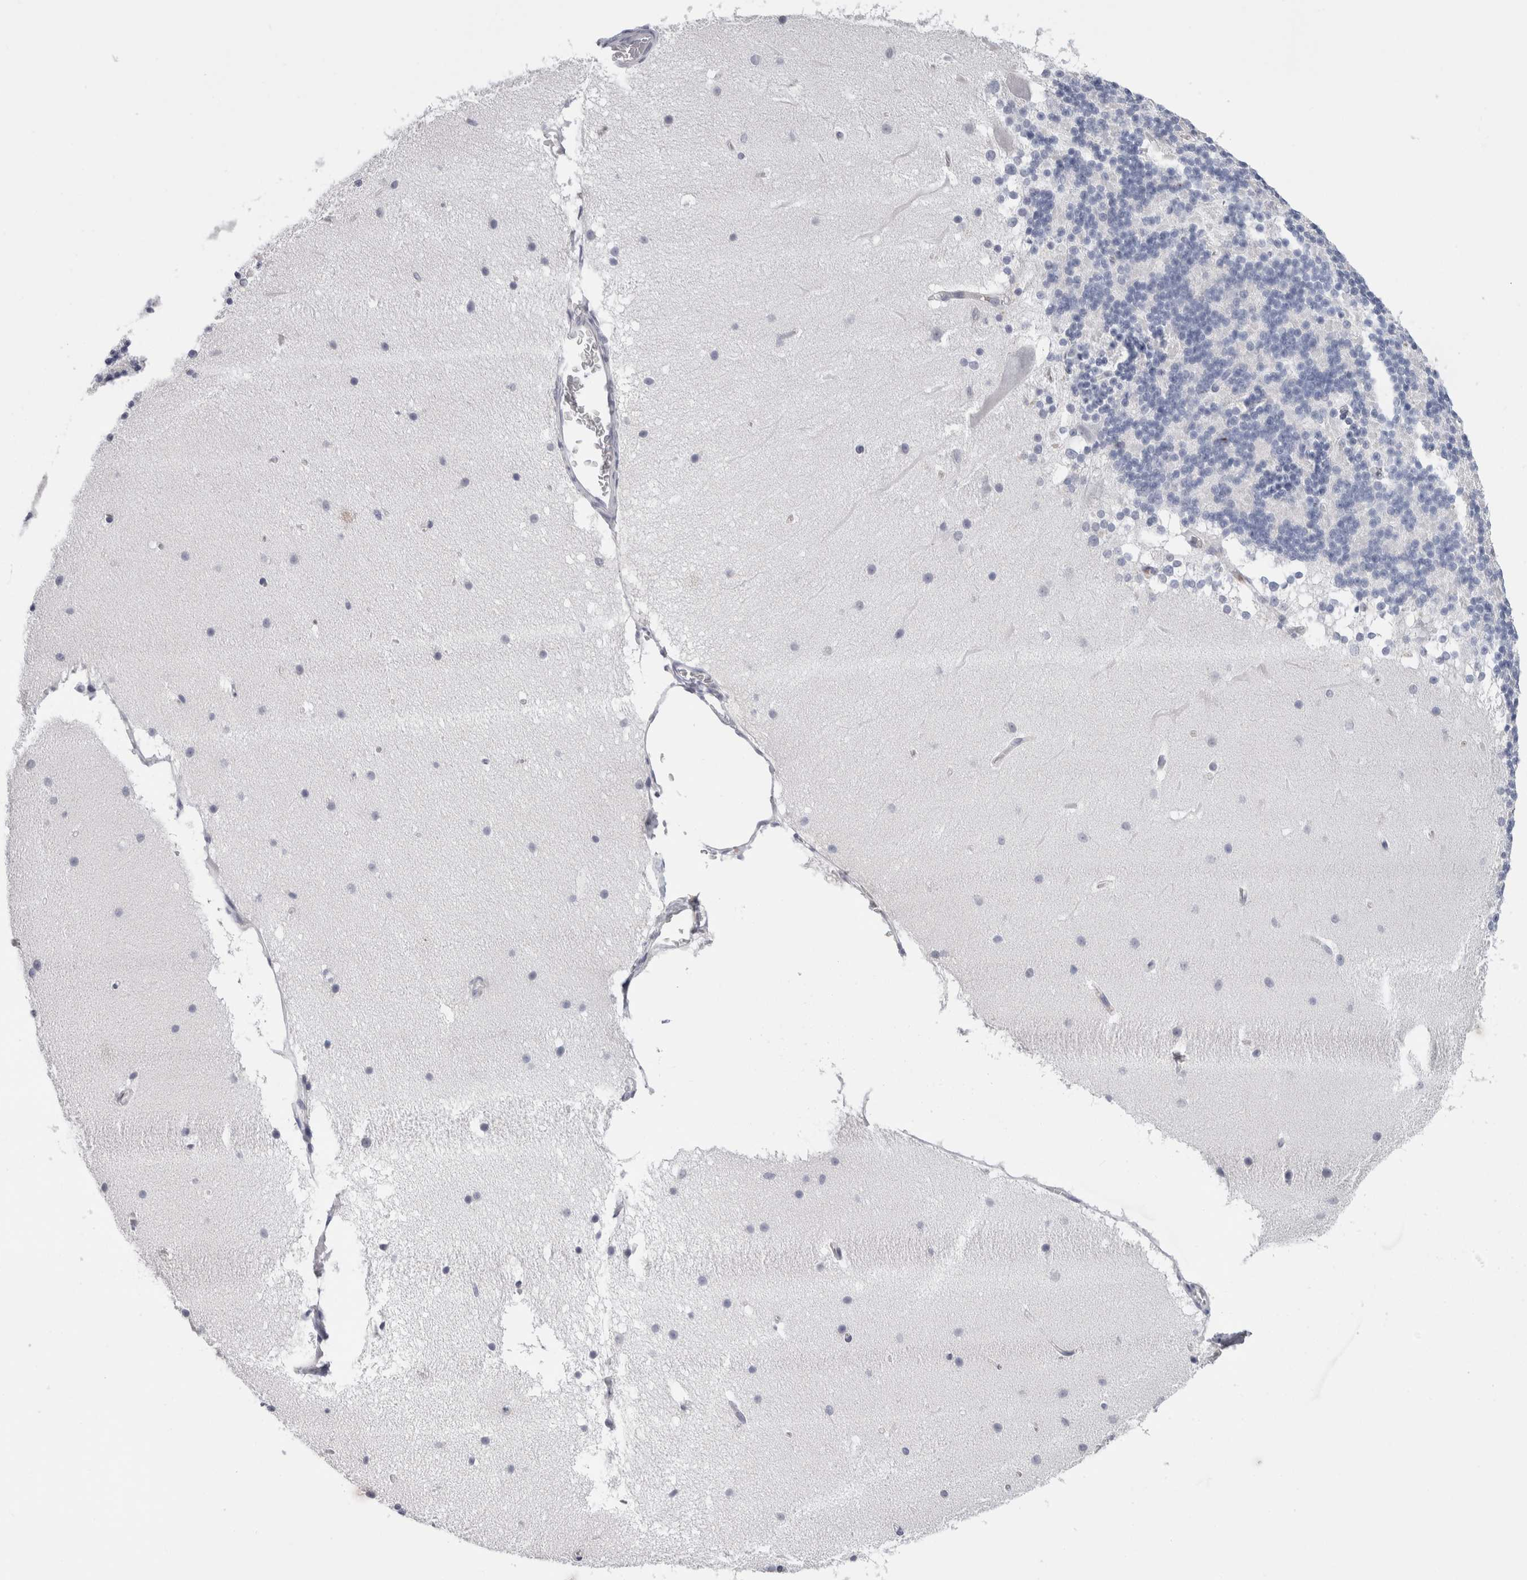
{"staining": {"intensity": "negative", "quantity": "none", "location": "none"}, "tissue": "cerebellum", "cell_type": "Cells in granular layer", "image_type": "normal", "snomed": [{"axis": "morphology", "description": "Normal tissue, NOS"}, {"axis": "topography", "description": "Cerebellum"}], "caption": "High power microscopy image of an immunohistochemistry micrograph of normal cerebellum, revealing no significant positivity in cells in granular layer. (Brightfield microscopy of DAB (3,3'-diaminobenzidine) immunohistochemistry (IHC) at high magnification).", "gene": "FABP4", "patient": {"sex": "female", "age": 19}}